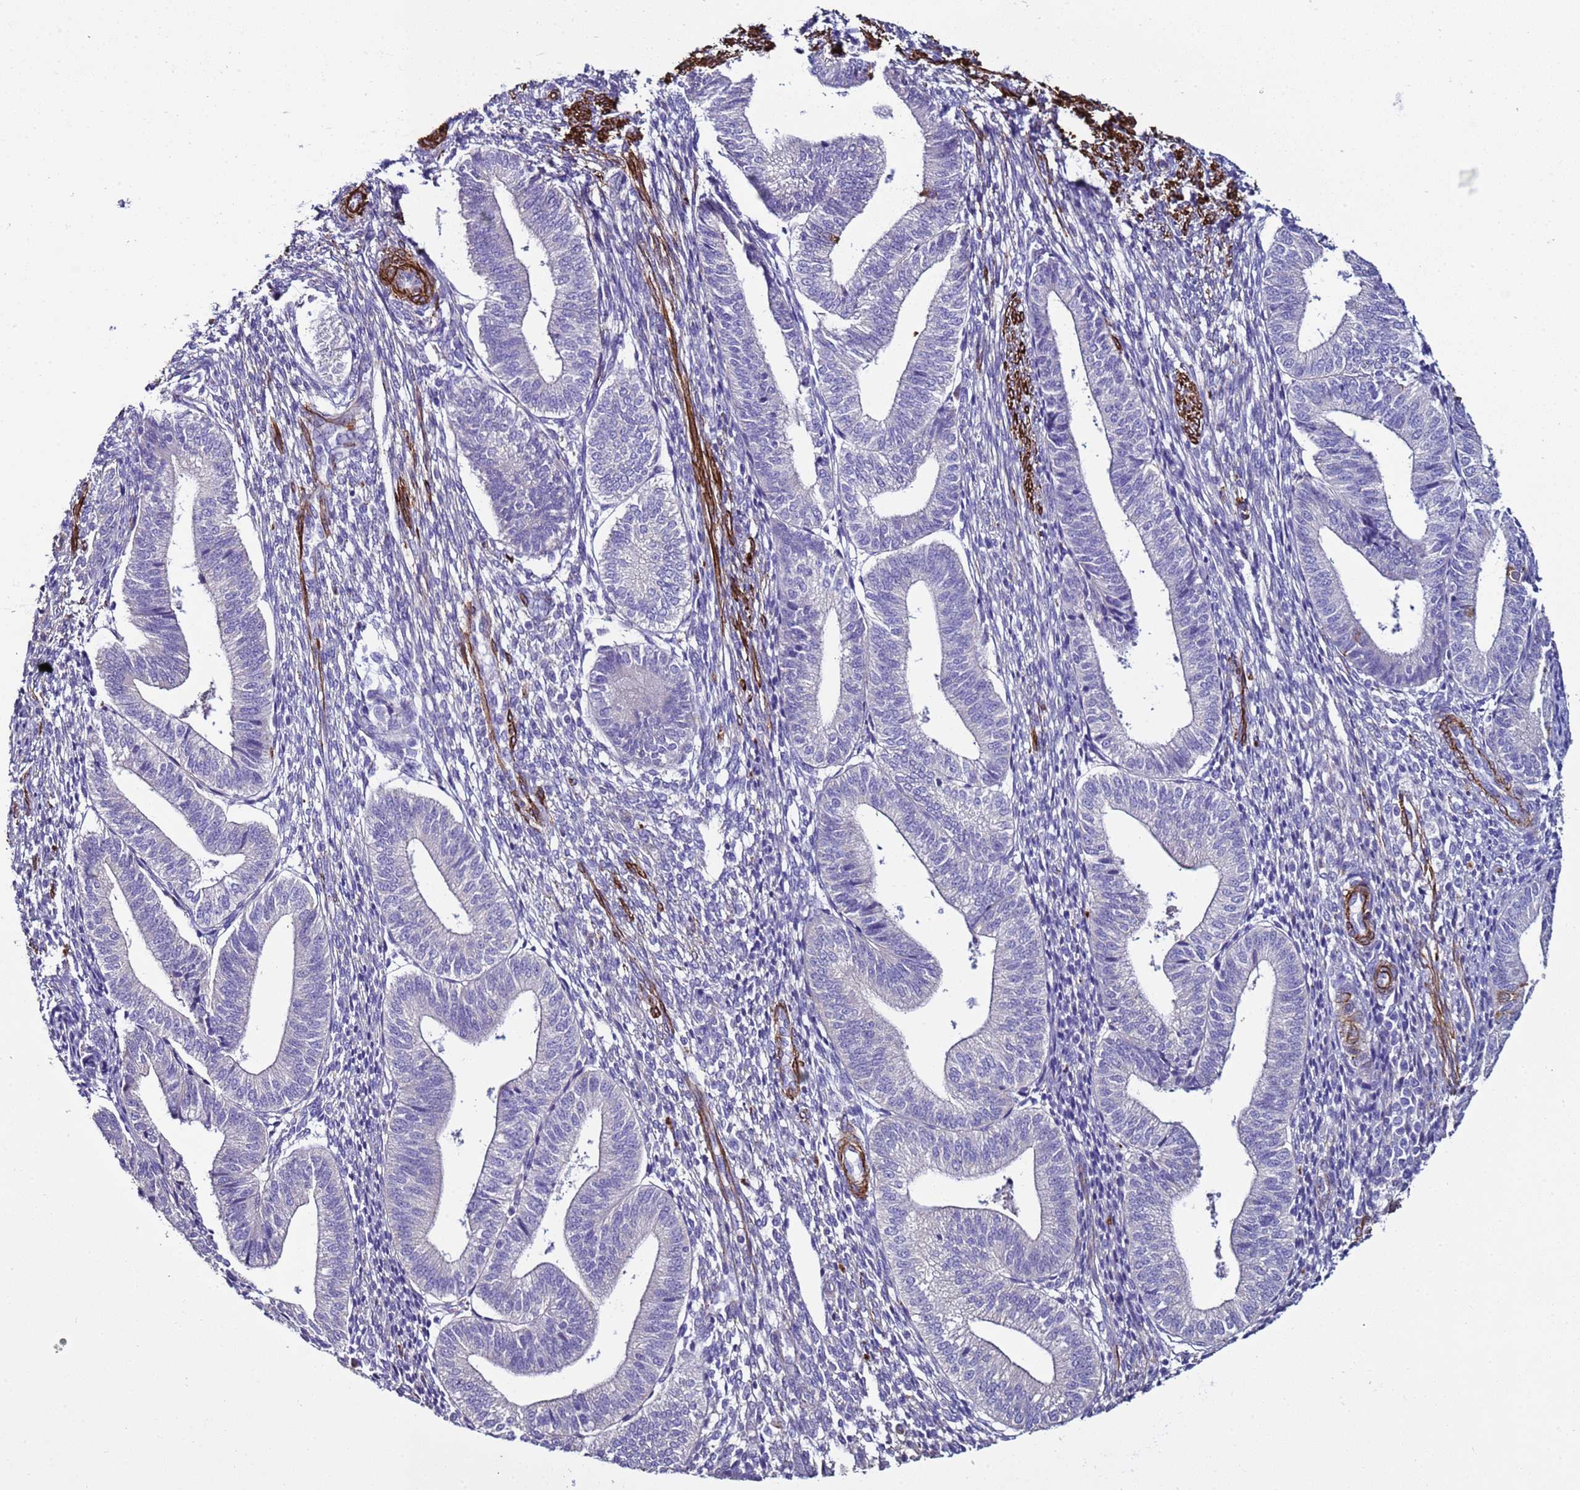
{"staining": {"intensity": "negative", "quantity": "none", "location": "none"}, "tissue": "endometrium", "cell_type": "Cells in endometrial stroma", "image_type": "normal", "snomed": [{"axis": "morphology", "description": "Normal tissue, NOS"}, {"axis": "topography", "description": "Endometrium"}], "caption": "High power microscopy micrograph of an immunohistochemistry (IHC) histopathology image of benign endometrium, revealing no significant expression in cells in endometrial stroma. The staining is performed using DAB brown chromogen with nuclei counter-stained in using hematoxylin.", "gene": "RABL2A", "patient": {"sex": "female", "age": 34}}